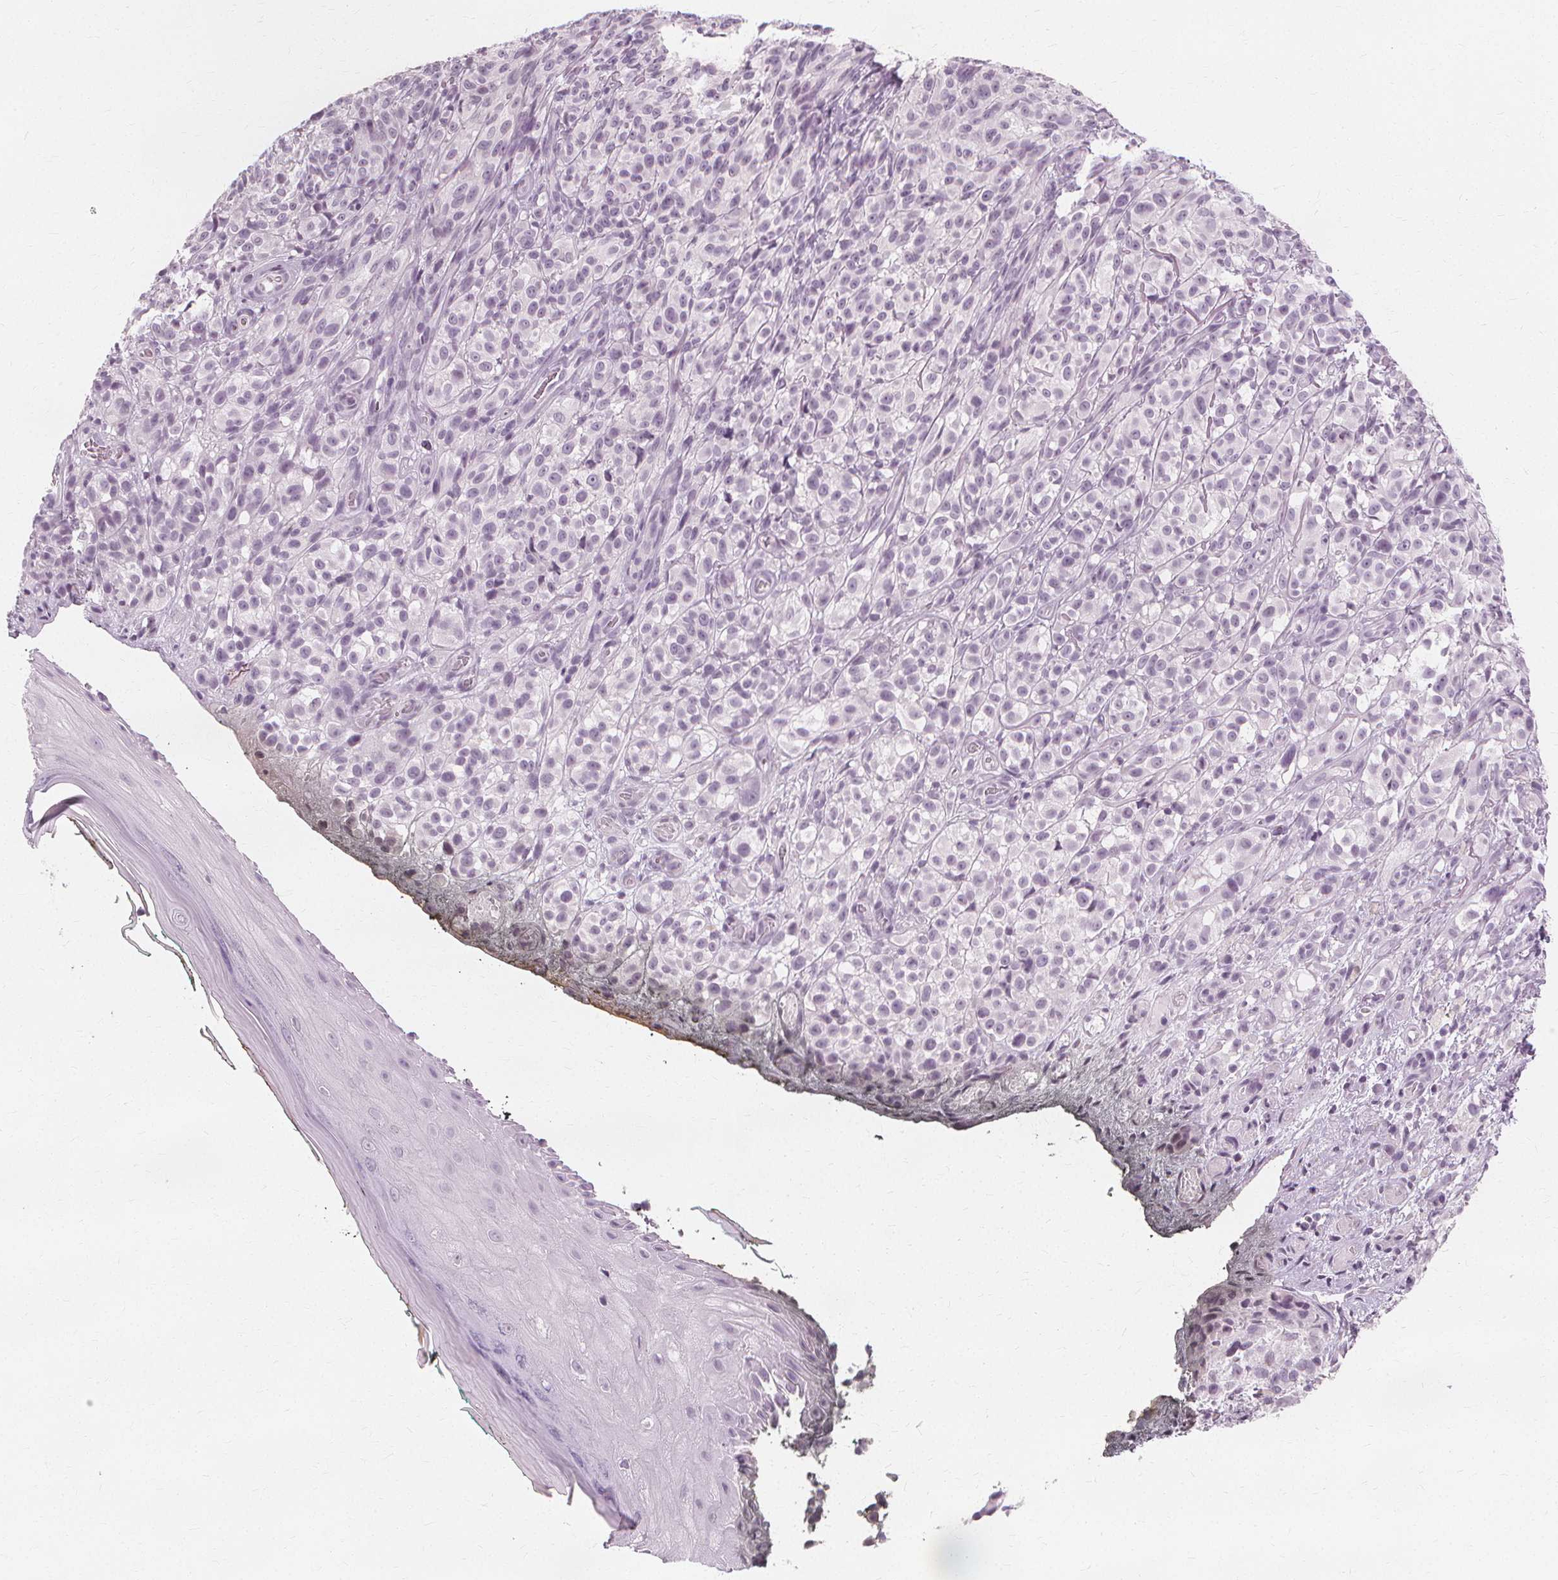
{"staining": {"intensity": "negative", "quantity": "none", "location": "none"}, "tissue": "melanoma", "cell_type": "Tumor cells", "image_type": "cancer", "snomed": [{"axis": "morphology", "description": "Malignant melanoma, NOS"}, {"axis": "topography", "description": "Skin"}], "caption": "IHC photomicrograph of human malignant melanoma stained for a protein (brown), which reveals no staining in tumor cells. The staining was performed using DAB (3,3'-diaminobenzidine) to visualize the protein expression in brown, while the nuclei were stained in blue with hematoxylin (Magnification: 20x).", "gene": "NXPE1", "patient": {"sex": "female", "age": 85}}